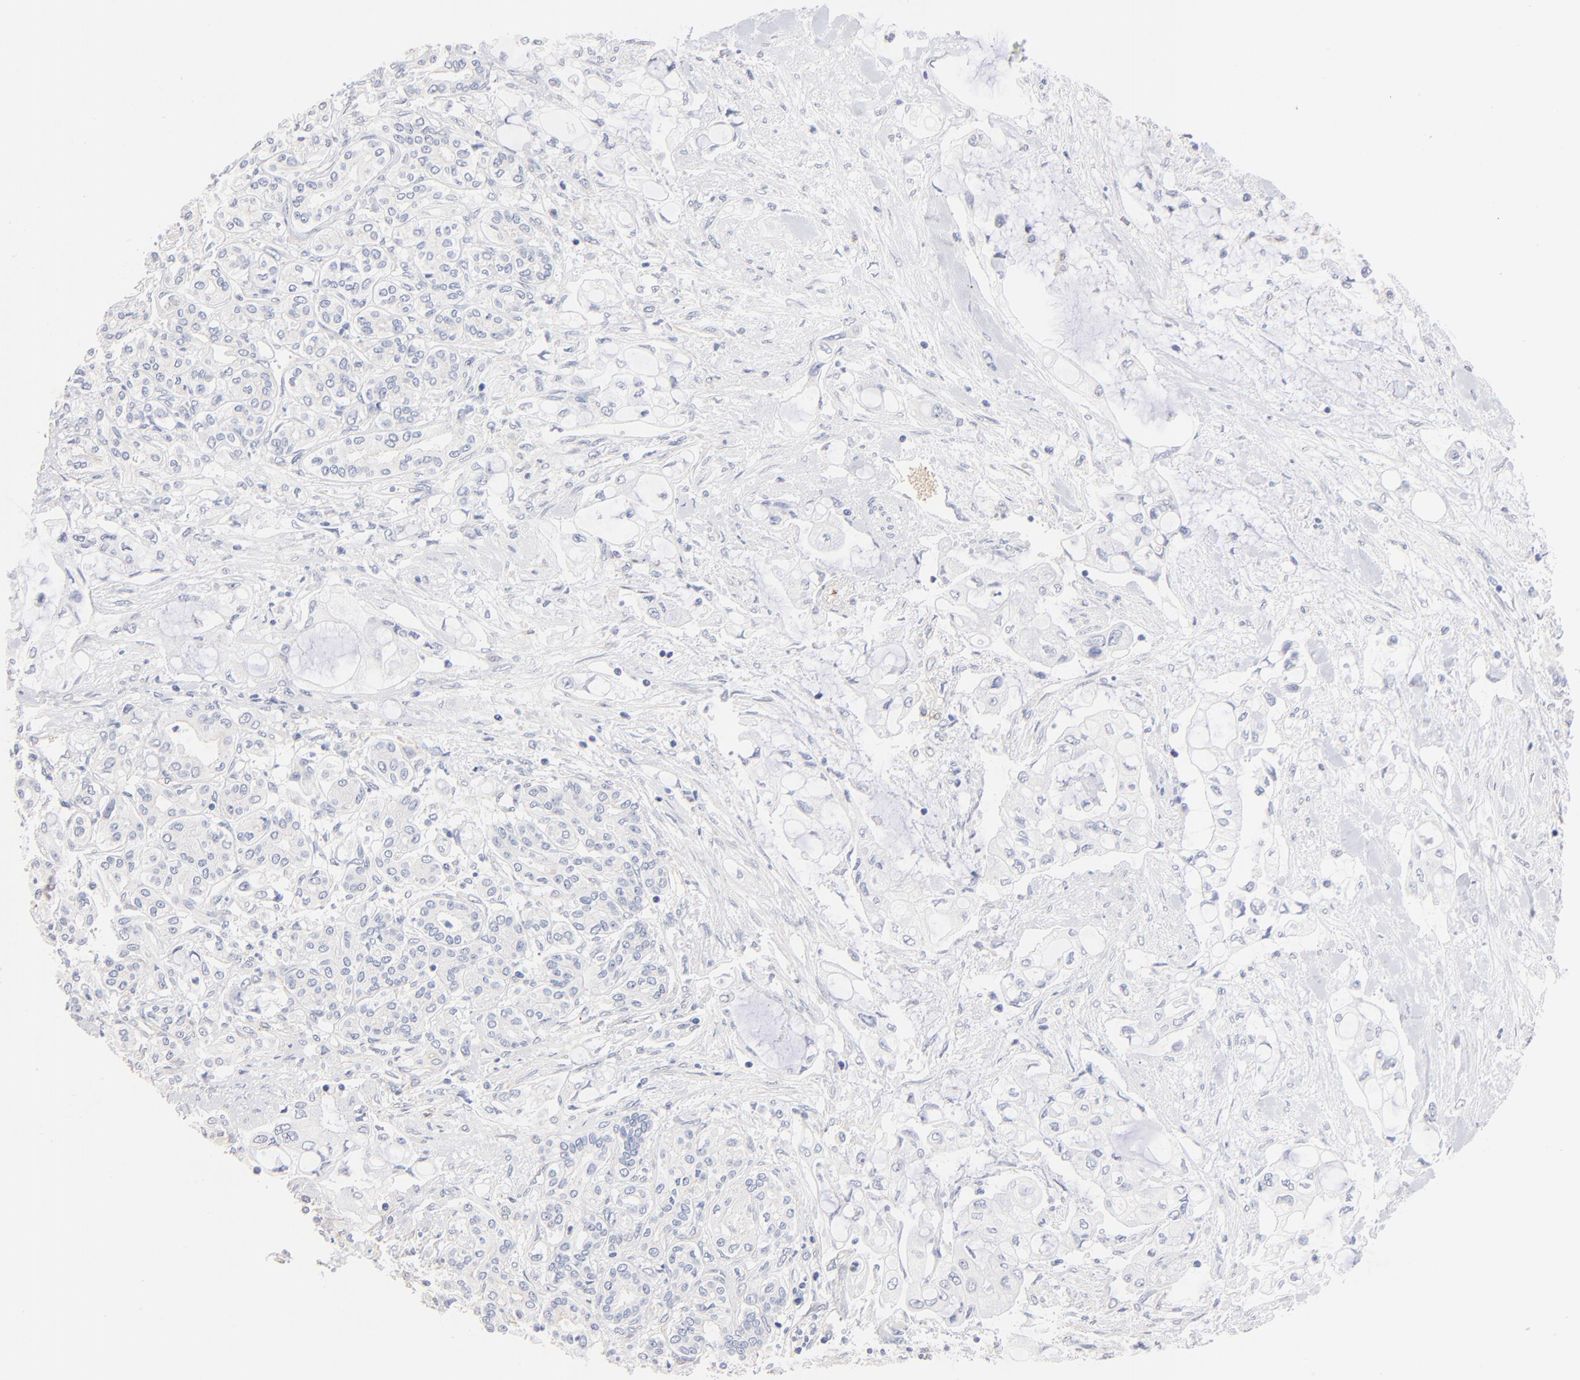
{"staining": {"intensity": "negative", "quantity": "none", "location": "none"}, "tissue": "pancreatic cancer", "cell_type": "Tumor cells", "image_type": "cancer", "snomed": [{"axis": "morphology", "description": "Adenocarcinoma, NOS"}, {"axis": "topography", "description": "Pancreas"}], "caption": "This histopathology image is of pancreatic cancer stained with immunohistochemistry (IHC) to label a protein in brown with the nuclei are counter-stained blue. There is no staining in tumor cells. The staining is performed using DAB (3,3'-diaminobenzidine) brown chromogen with nuclei counter-stained in using hematoxylin.", "gene": "ITGA8", "patient": {"sex": "female", "age": 70}}